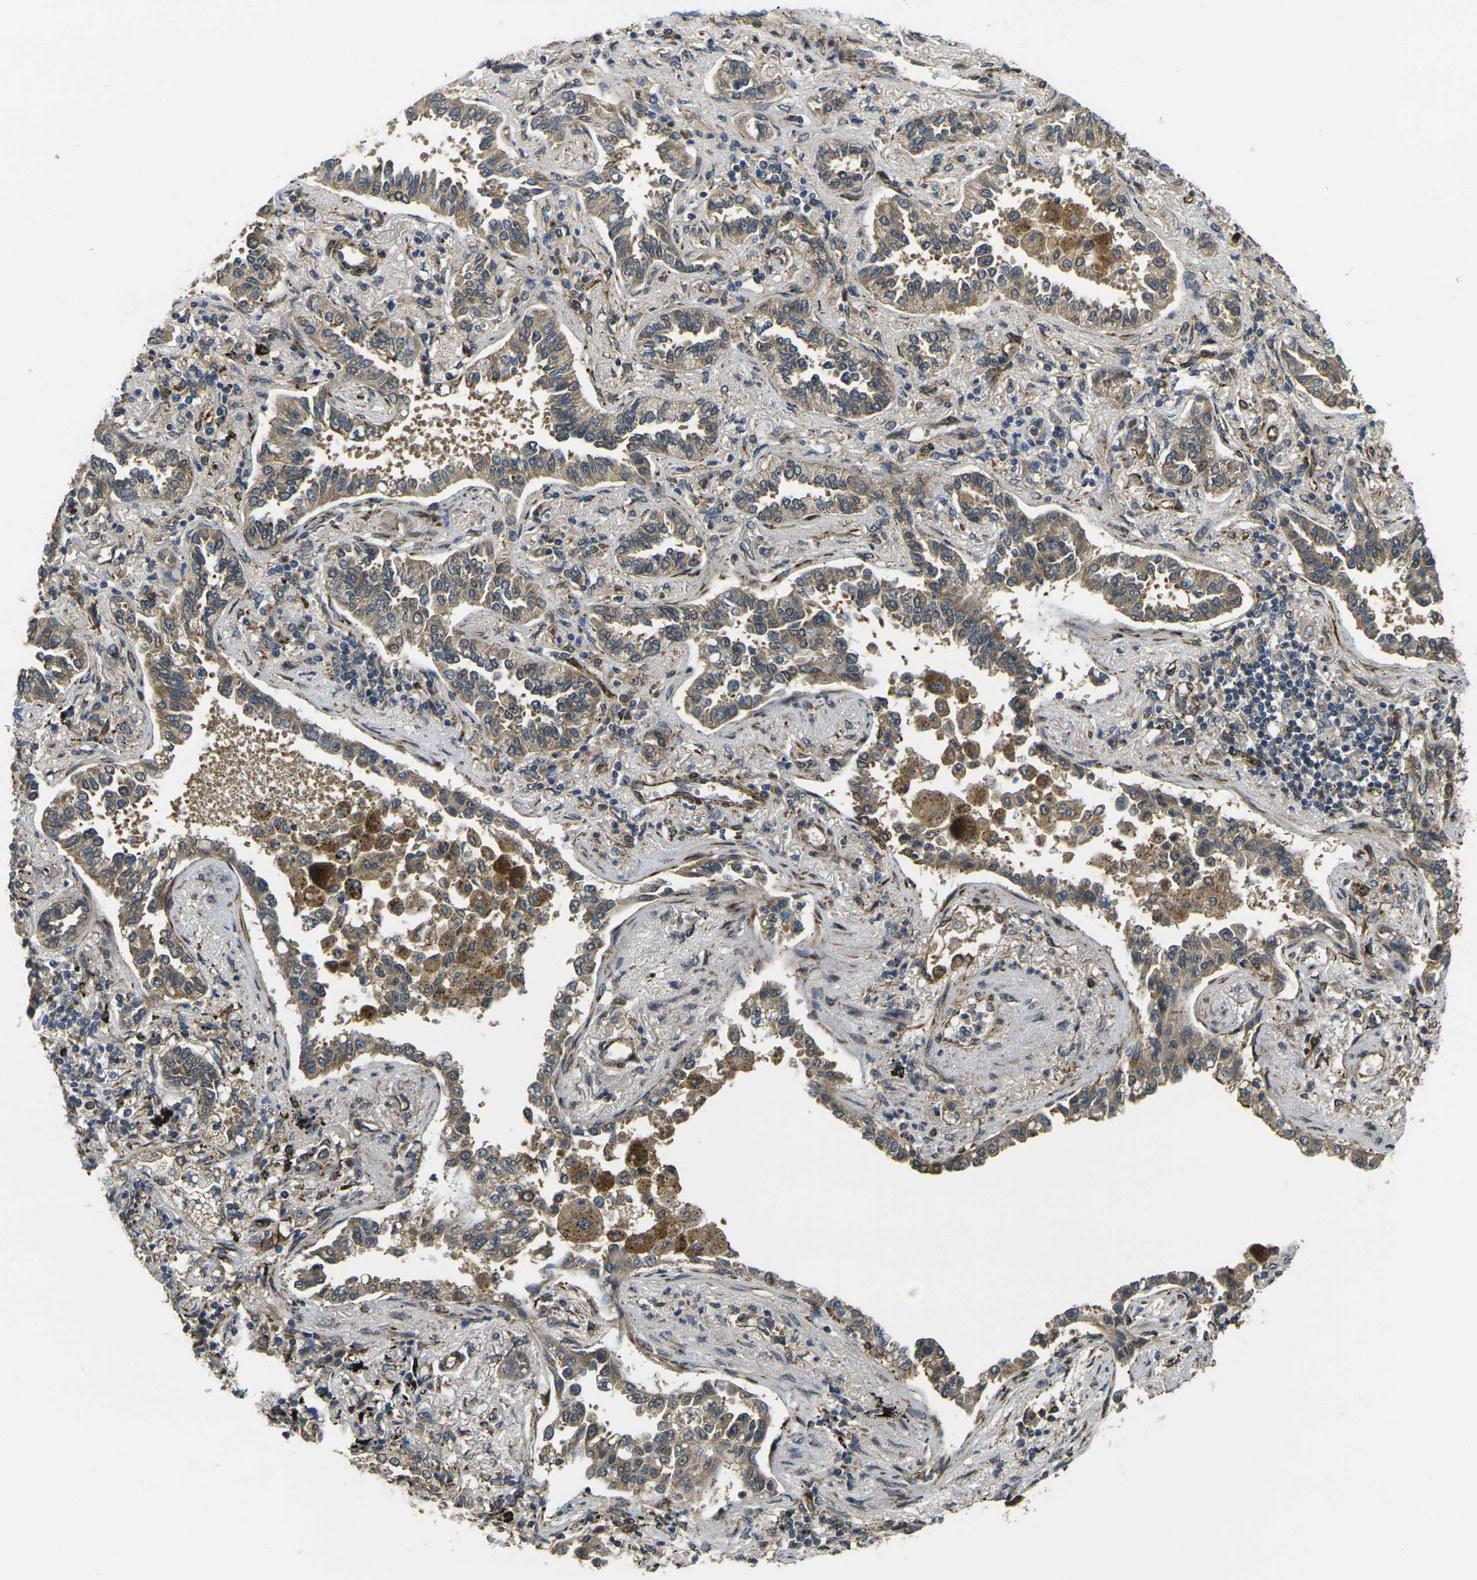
{"staining": {"intensity": "weak", "quantity": "25%-75%", "location": "cytoplasmic/membranous"}, "tissue": "lung cancer", "cell_type": "Tumor cells", "image_type": "cancer", "snomed": [{"axis": "morphology", "description": "Normal tissue, NOS"}, {"axis": "morphology", "description": "Adenocarcinoma, NOS"}, {"axis": "topography", "description": "Lung"}], "caption": "Weak cytoplasmic/membranous staining is identified in about 25%-75% of tumor cells in adenocarcinoma (lung).", "gene": "FUT11", "patient": {"sex": "male", "age": 59}}